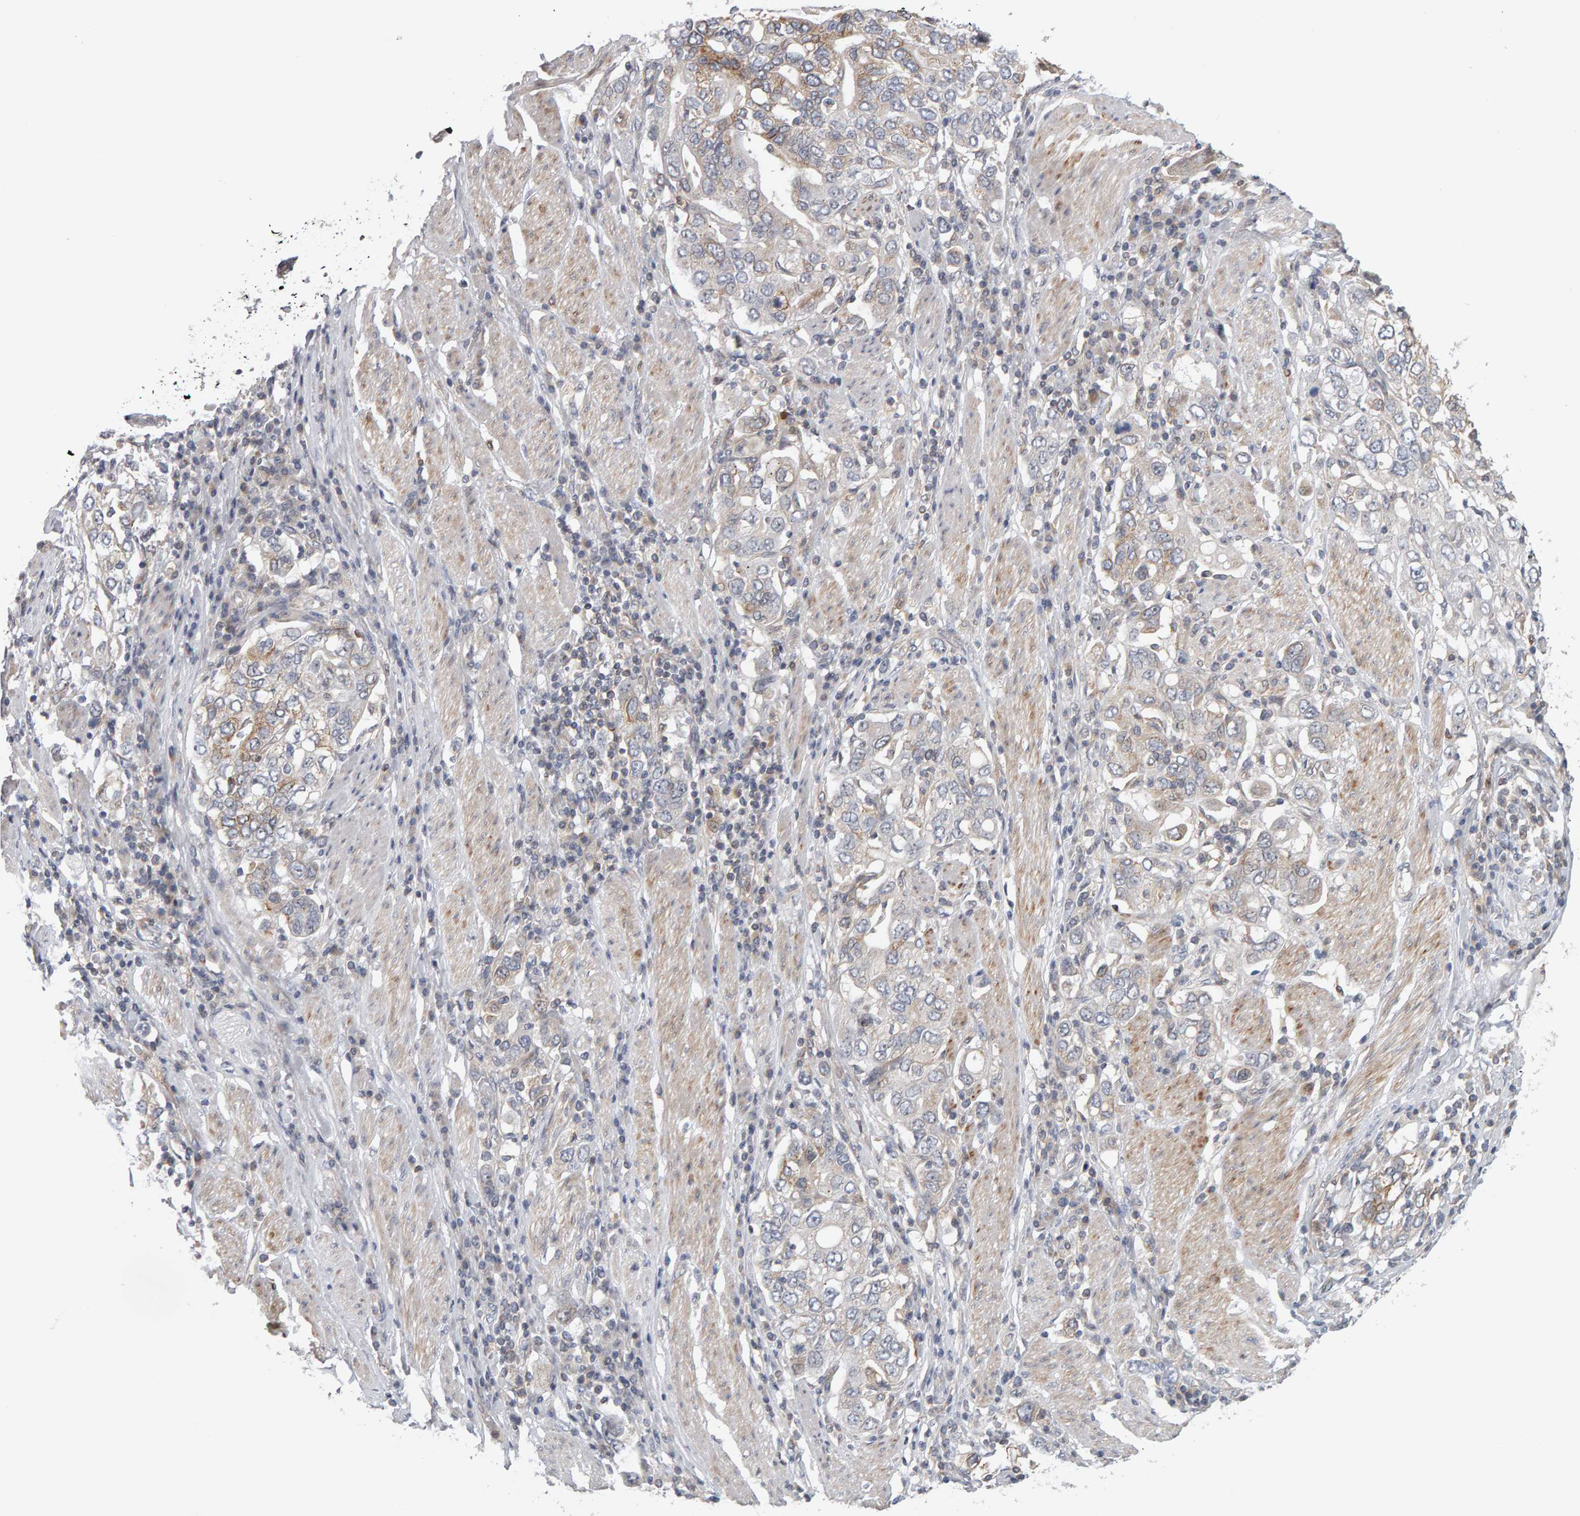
{"staining": {"intensity": "weak", "quantity": "<25%", "location": "cytoplasmic/membranous"}, "tissue": "stomach cancer", "cell_type": "Tumor cells", "image_type": "cancer", "snomed": [{"axis": "morphology", "description": "Adenocarcinoma, NOS"}, {"axis": "topography", "description": "Stomach, upper"}], "caption": "Immunohistochemical staining of stomach adenocarcinoma exhibits no significant staining in tumor cells.", "gene": "MSRA", "patient": {"sex": "male", "age": 62}}